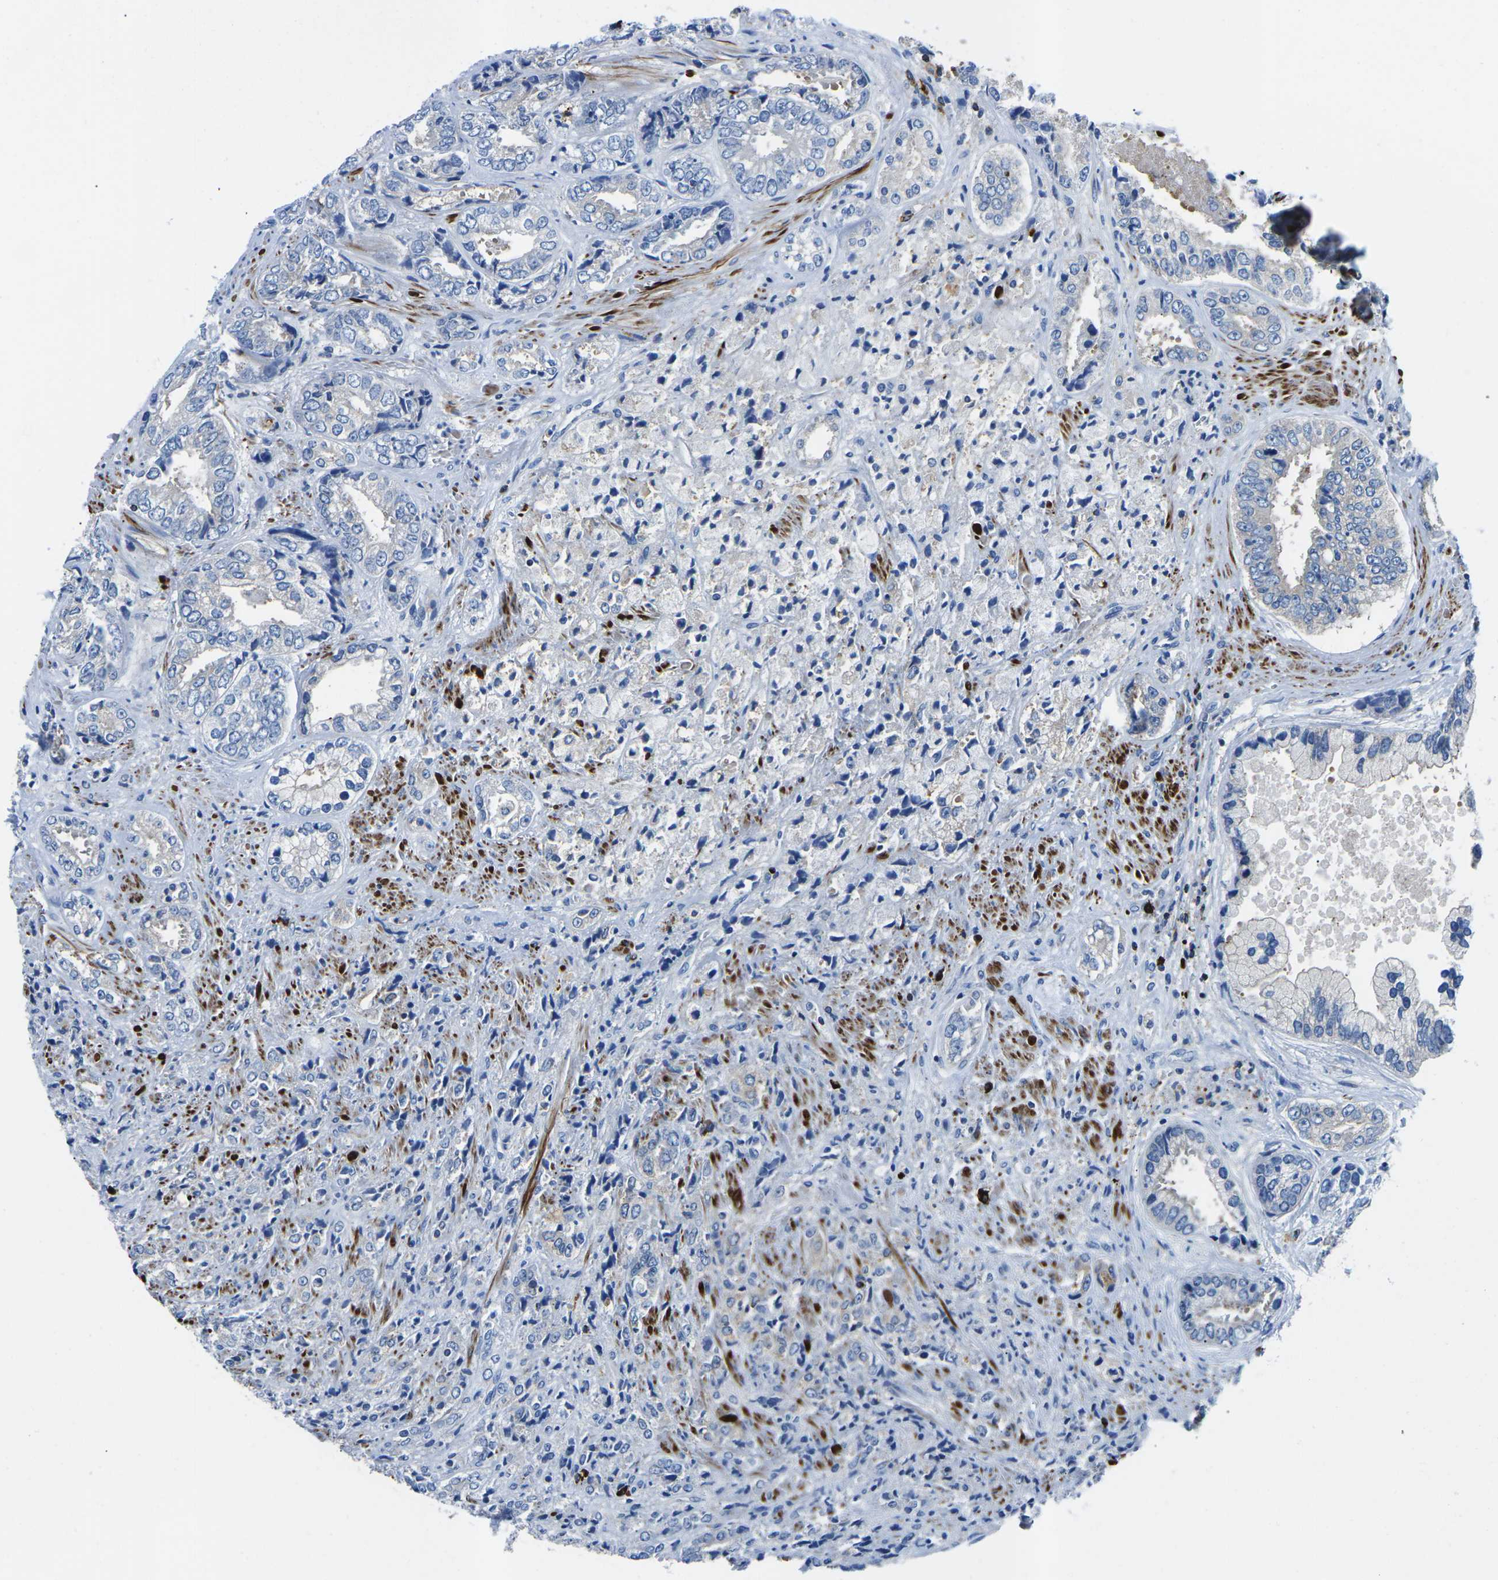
{"staining": {"intensity": "negative", "quantity": "none", "location": "none"}, "tissue": "prostate cancer", "cell_type": "Tumor cells", "image_type": "cancer", "snomed": [{"axis": "morphology", "description": "Adenocarcinoma, High grade"}, {"axis": "topography", "description": "Prostate"}], "caption": "Tumor cells show no significant protein positivity in prostate high-grade adenocarcinoma. The staining is performed using DAB (3,3'-diaminobenzidine) brown chromogen with nuclei counter-stained in using hematoxylin.", "gene": "MC4R", "patient": {"sex": "male", "age": 61}}